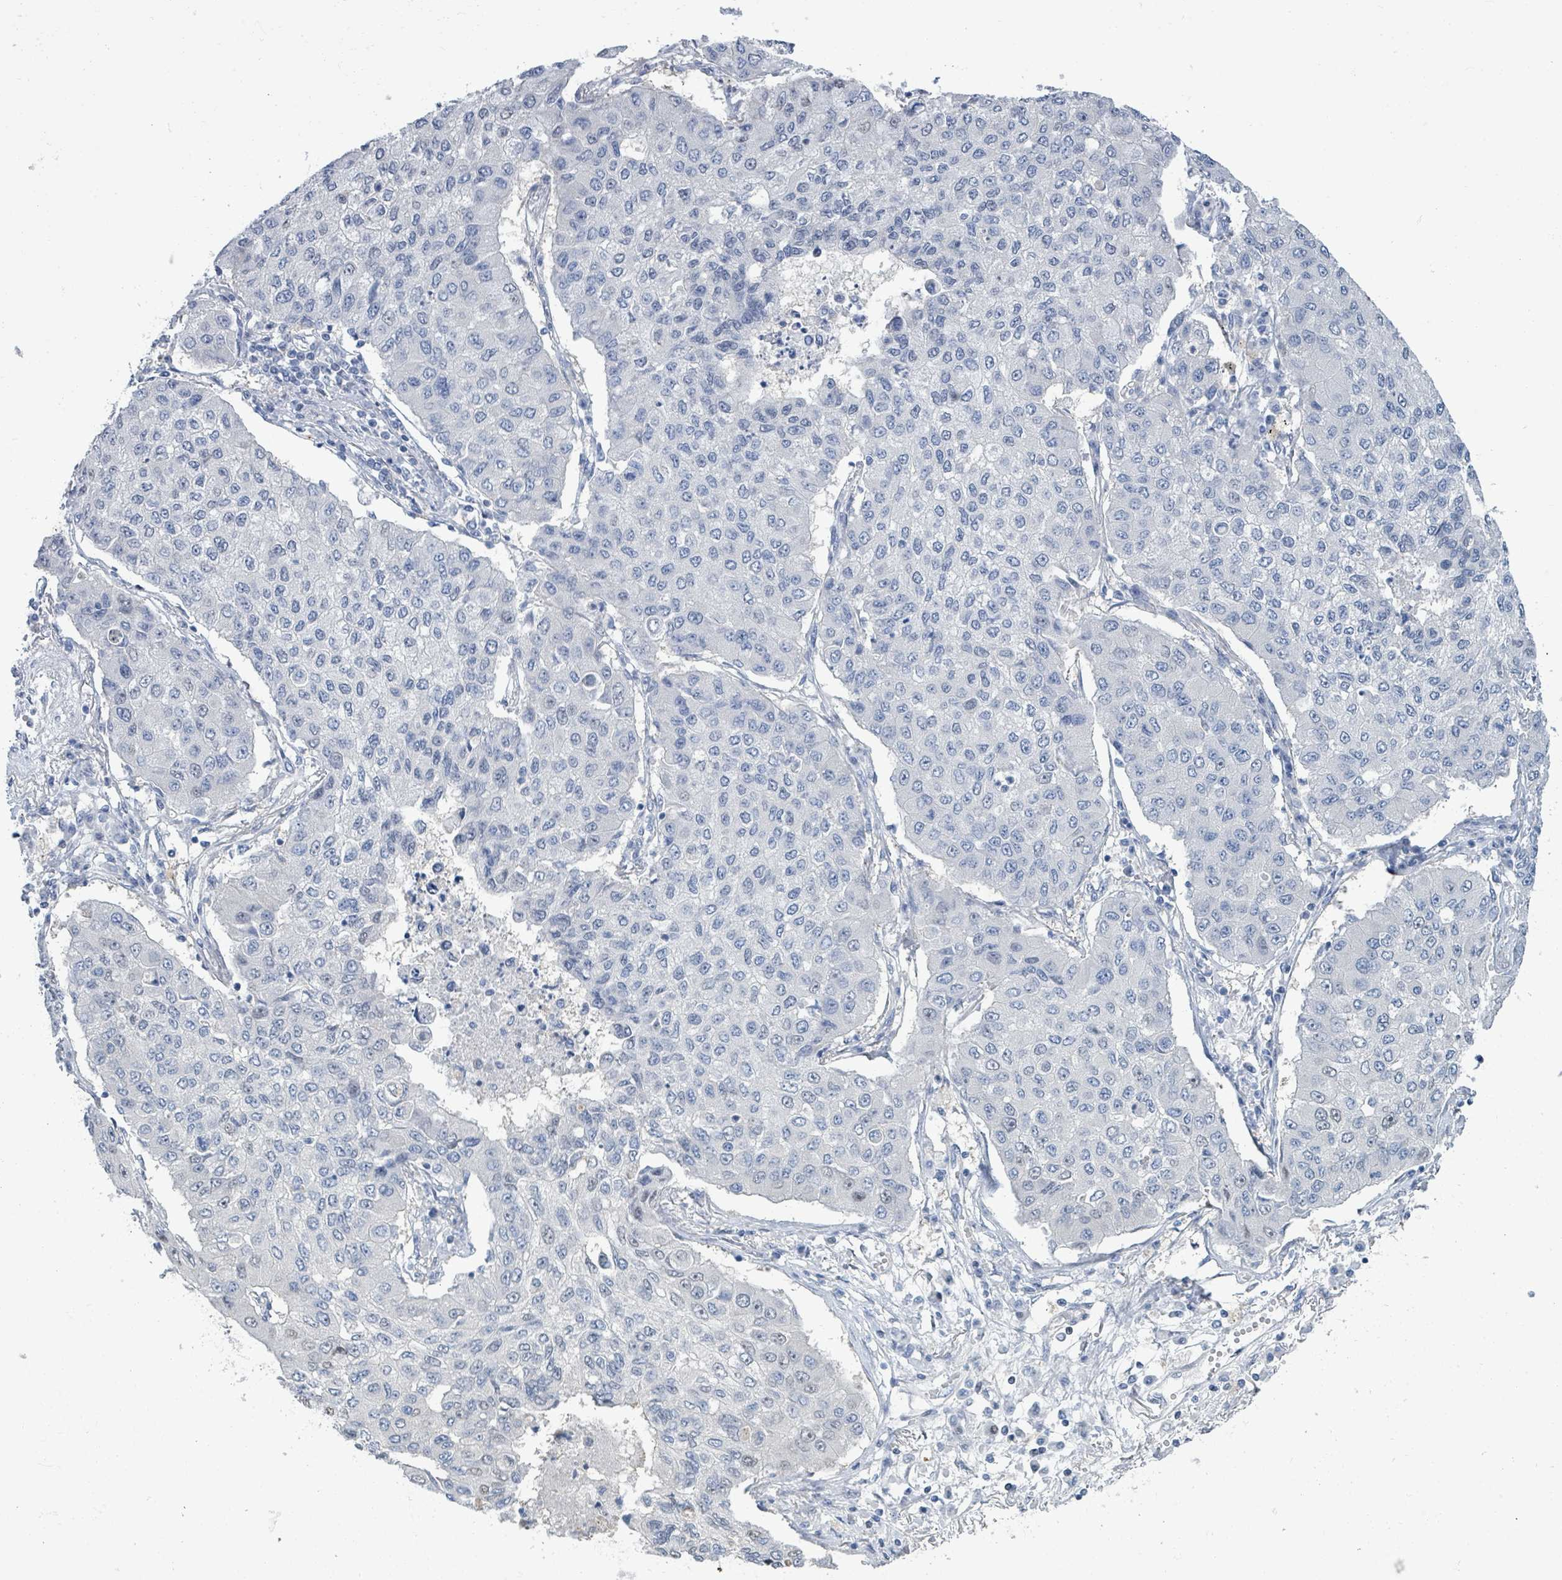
{"staining": {"intensity": "negative", "quantity": "none", "location": "none"}, "tissue": "lung cancer", "cell_type": "Tumor cells", "image_type": "cancer", "snomed": [{"axis": "morphology", "description": "Squamous cell carcinoma, NOS"}, {"axis": "topography", "description": "Lung"}], "caption": "Squamous cell carcinoma (lung) was stained to show a protein in brown. There is no significant expression in tumor cells.", "gene": "DGKZ", "patient": {"sex": "male", "age": 74}}